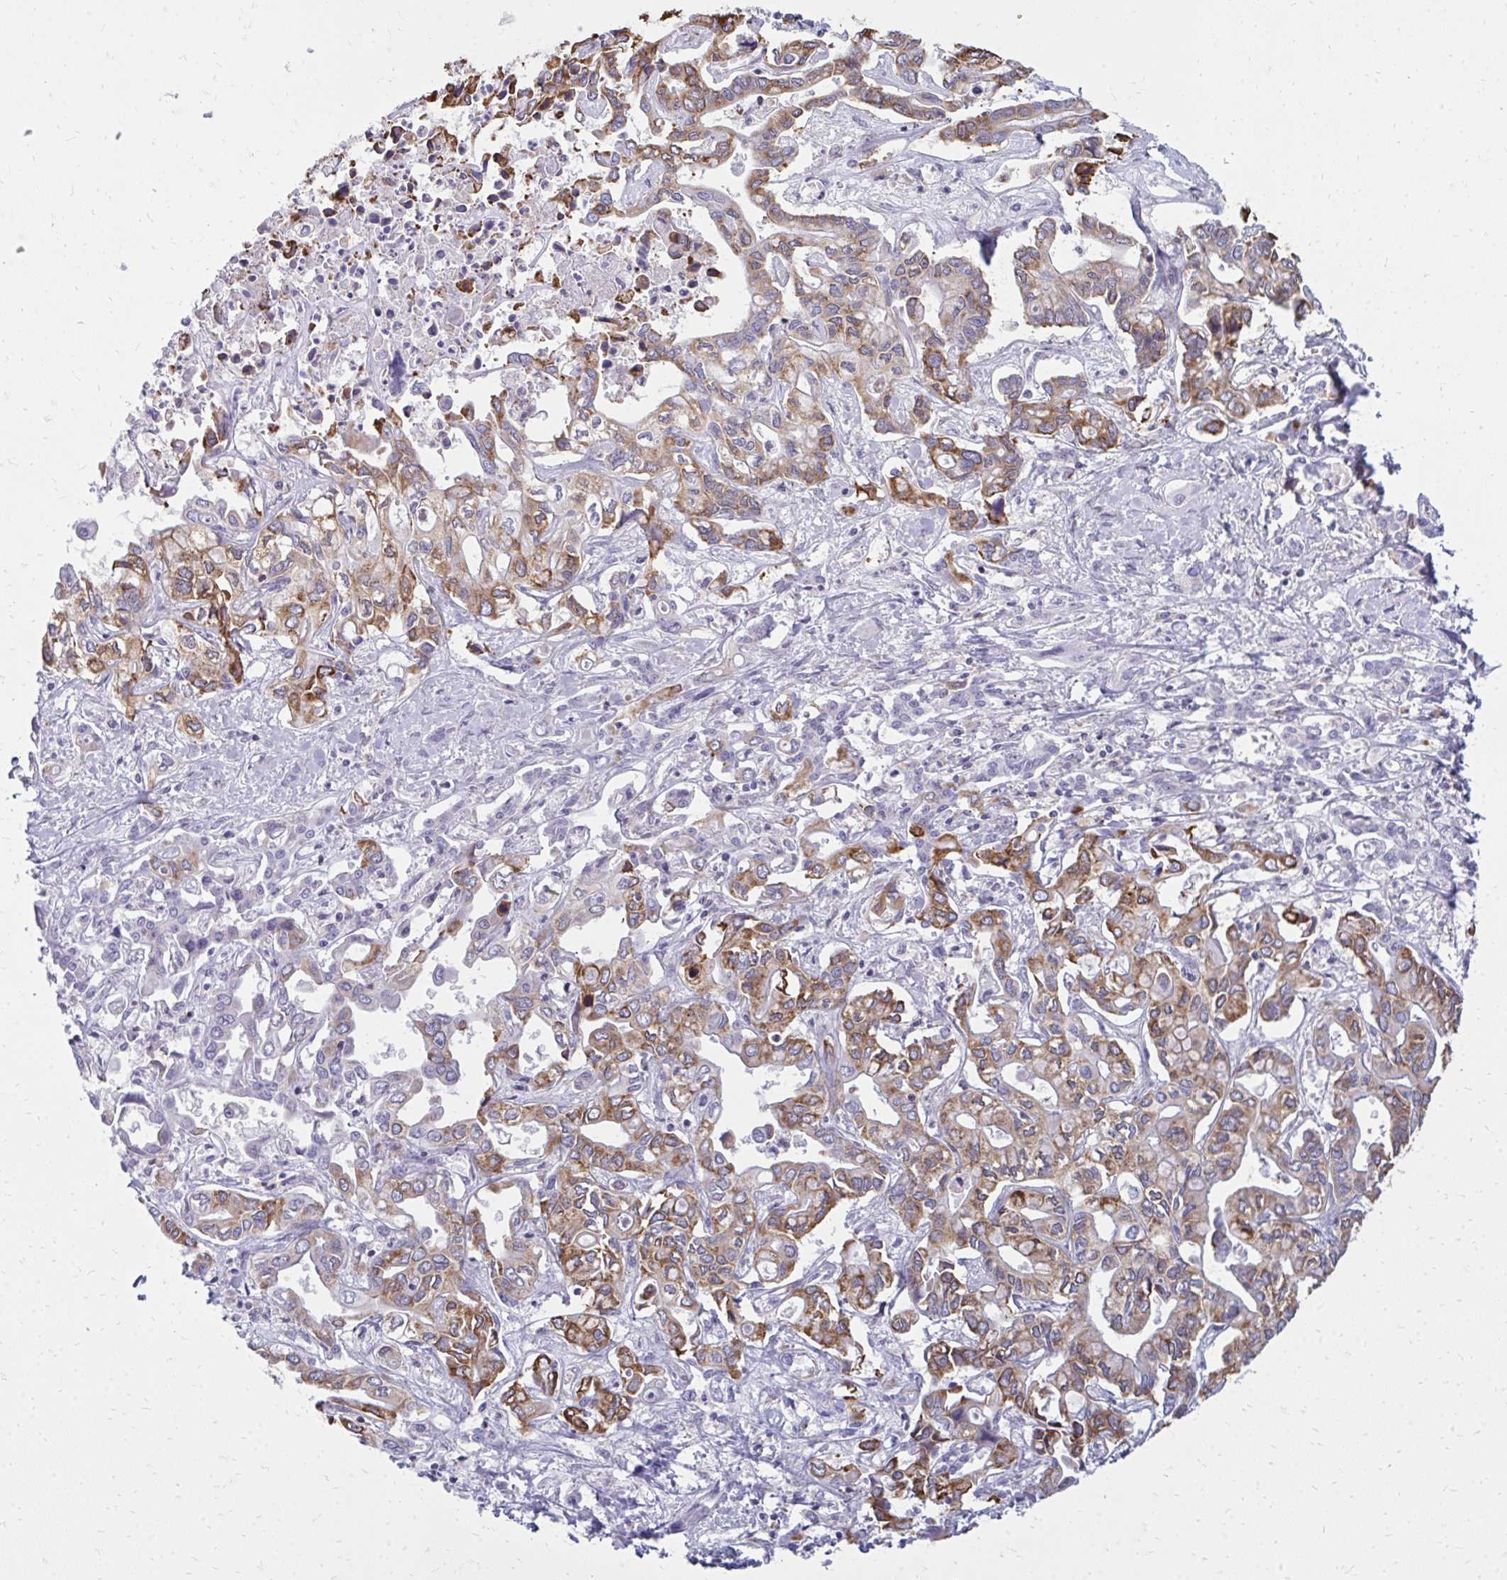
{"staining": {"intensity": "moderate", "quantity": "25%-75%", "location": "cytoplasmic/membranous"}, "tissue": "liver cancer", "cell_type": "Tumor cells", "image_type": "cancer", "snomed": [{"axis": "morphology", "description": "Cholangiocarcinoma"}, {"axis": "topography", "description": "Liver"}], "caption": "Liver cancer (cholangiocarcinoma) stained with IHC reveals moderate cytoplasmic/membranous positivity in approximately 25%-75% of tumor cells. (brown staining indicates protein expression, while blue staining denotes nuclei).", "gene": "ASAP1", "patient": {"sex": "female", "age": 64}}